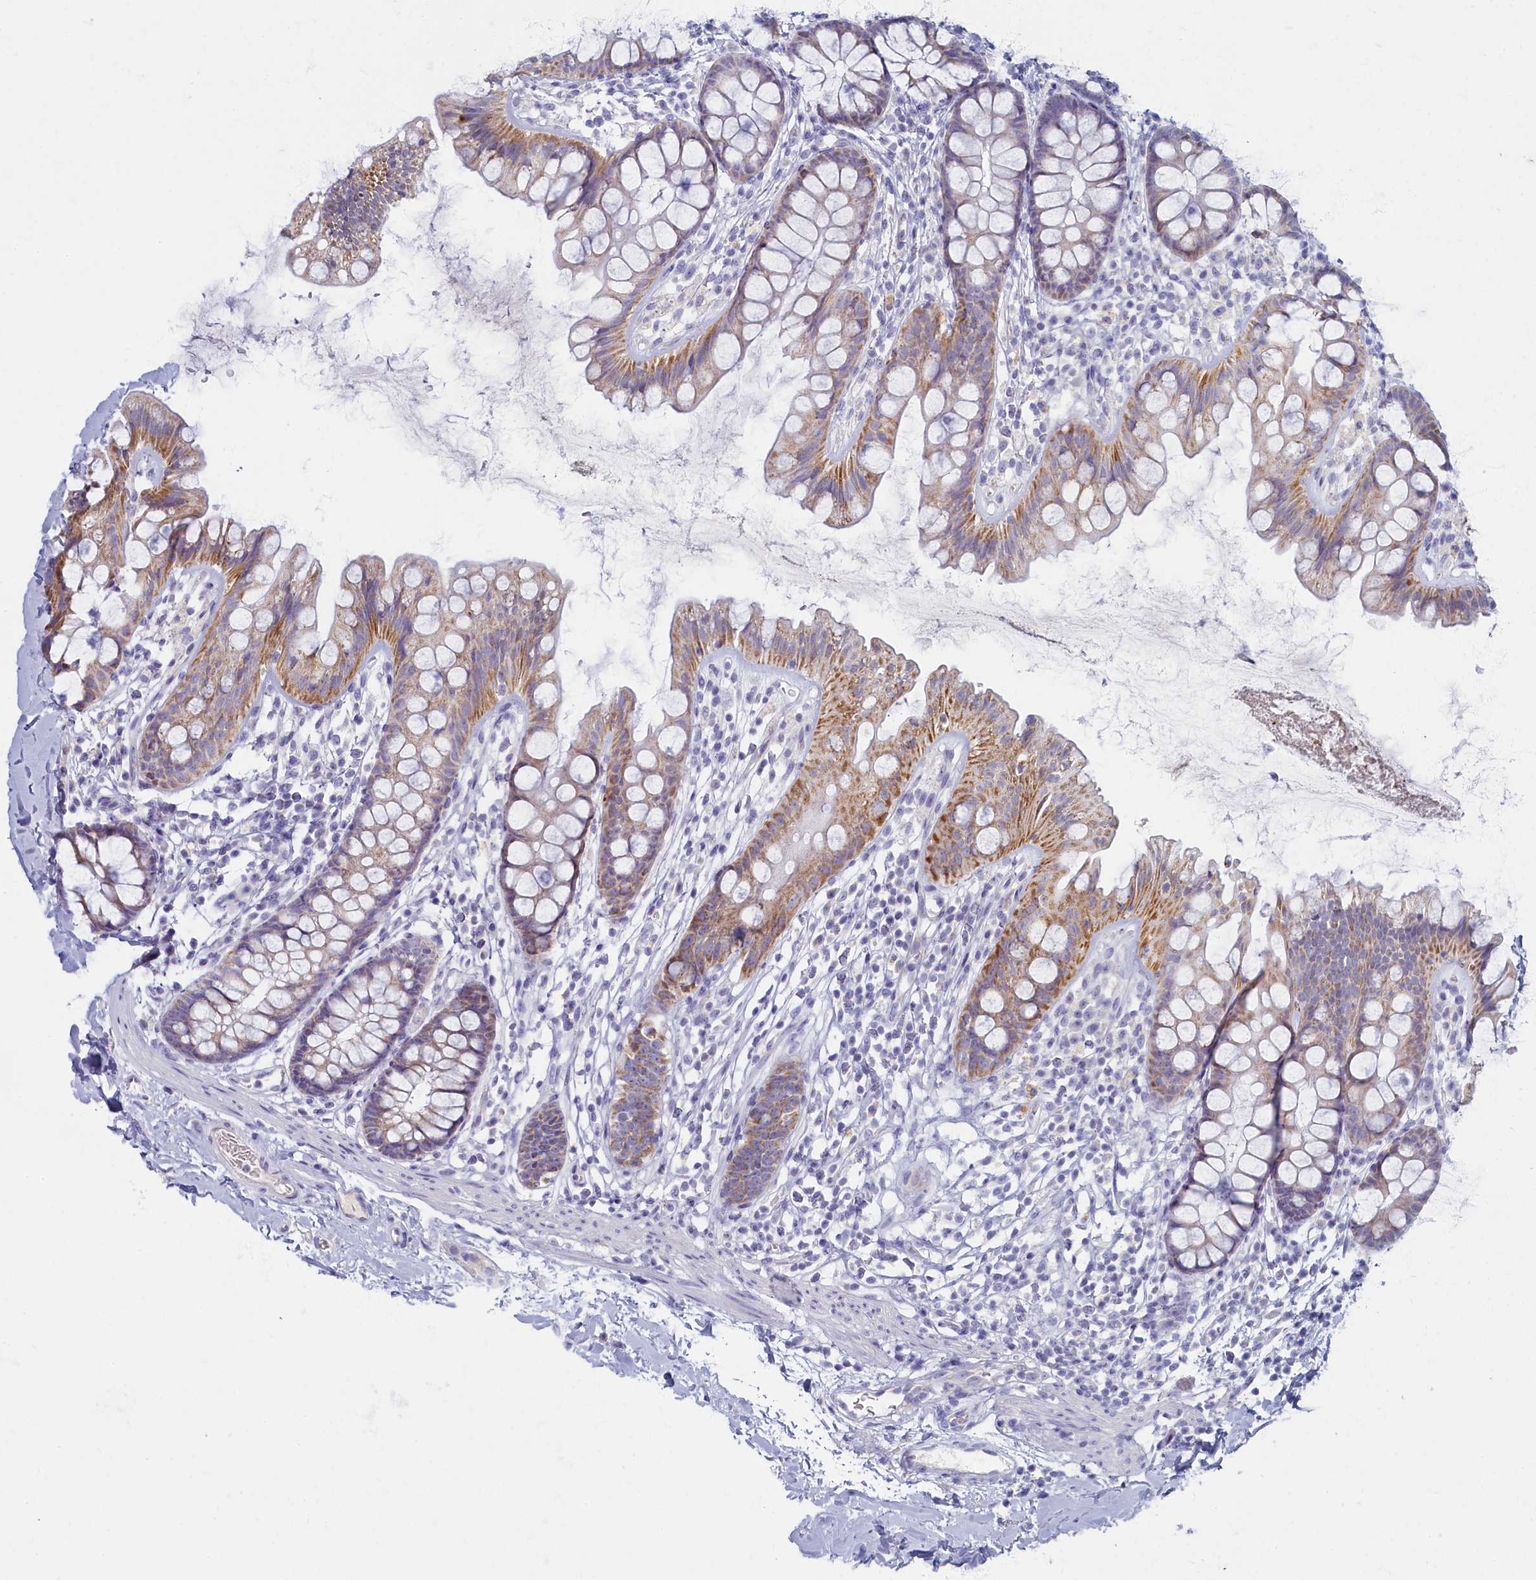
{"staining": {"intensity": "negative", "quantity": "none", "location": "none"}, "tissue": "colon", "cell_type": "Endothelial cells", "image_type": "normal", "snomed": [{"axis": "morphology", "description": "Normal tissue, NOS"}, {"axis": "topography", "description": "Colon"}], "caption": "This is a histopathology image of IHC staining of unremarkable colon, which shows no staining in endothelial cells.", "gene": "OCIAD2", "patient": {"sex": "female", "age": 62}}